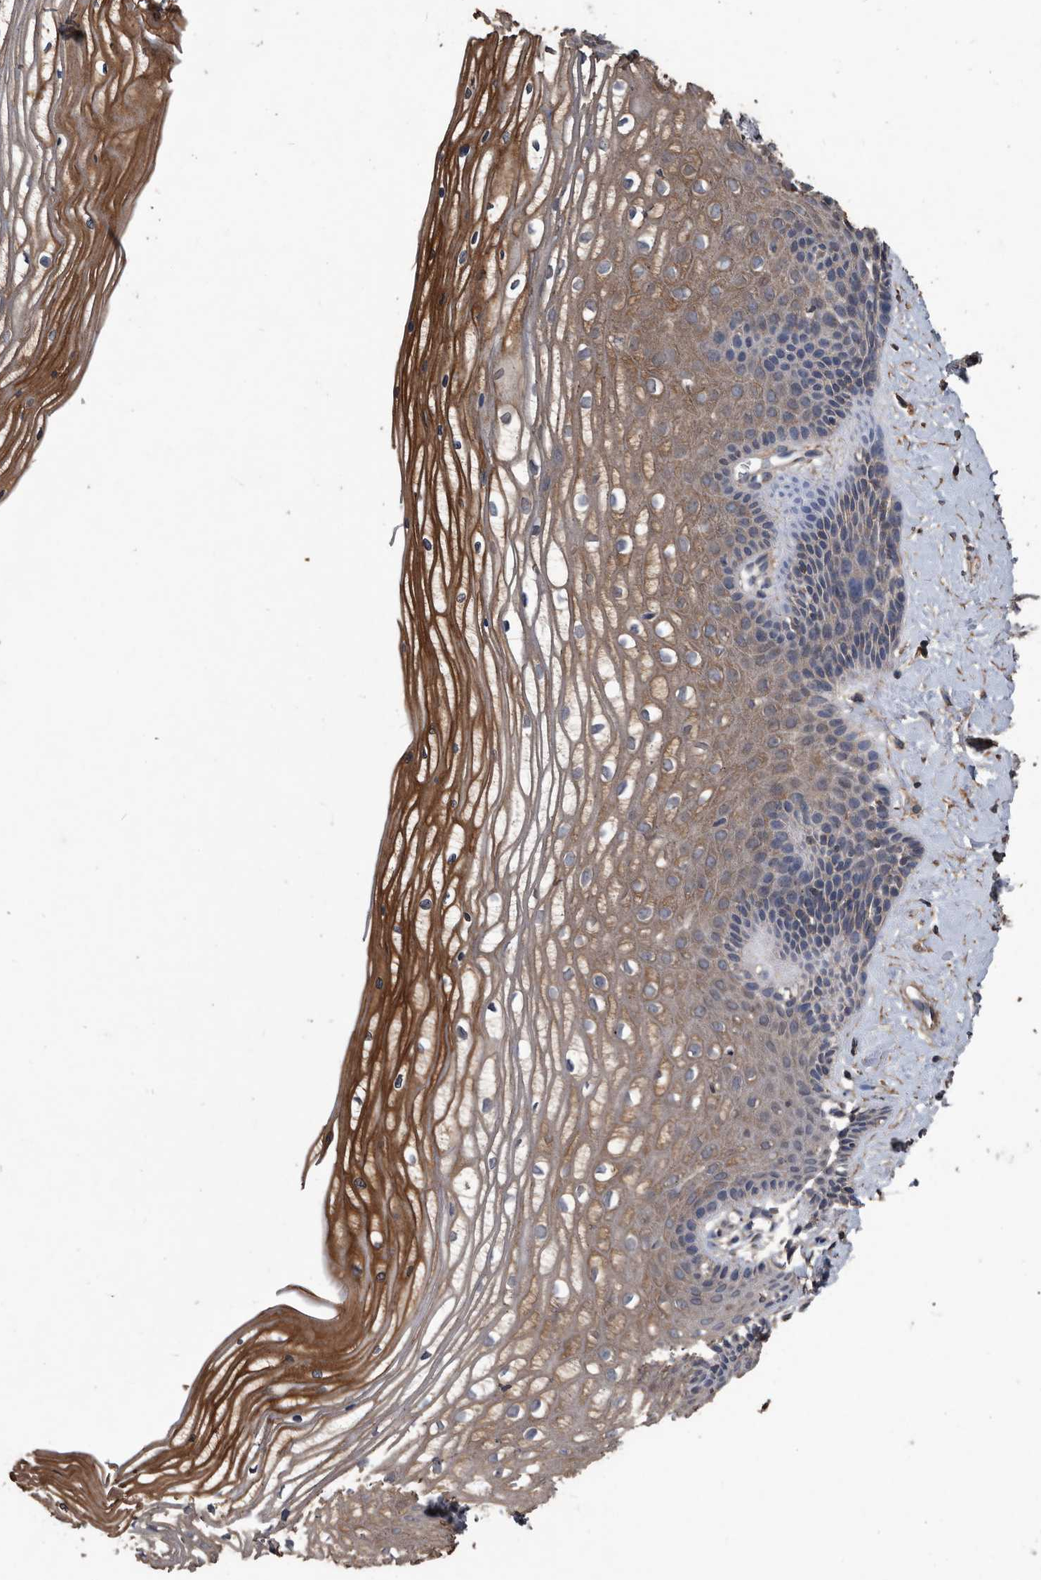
{"staining": {"intensity": "moderate", "quantity": "25%-75%", "location": "cytoplasmic/membranous"}, "tissue": "vagina", "cell_type": "Squamous epithelial cells", "image_type": "normal", "snomed": [{"axis": "morphology", "description": "Normal tissue, NOS"}, {"axis": "topography", "description": "Vagina"}, {"axis": "topography", "description": "Cervix"}], "caption": "Protein expression by IHC shows moderate cytoplasmic/membranous staining in about 25%-75% of squamous epithelial cells in unremarkable vagina. (DAB (3,3'-diaminobenzidine) IHC with brightfield microscopy, high magnification).", "gene": "NRBP1", "patient": {"sex": "female", "age": 40}}